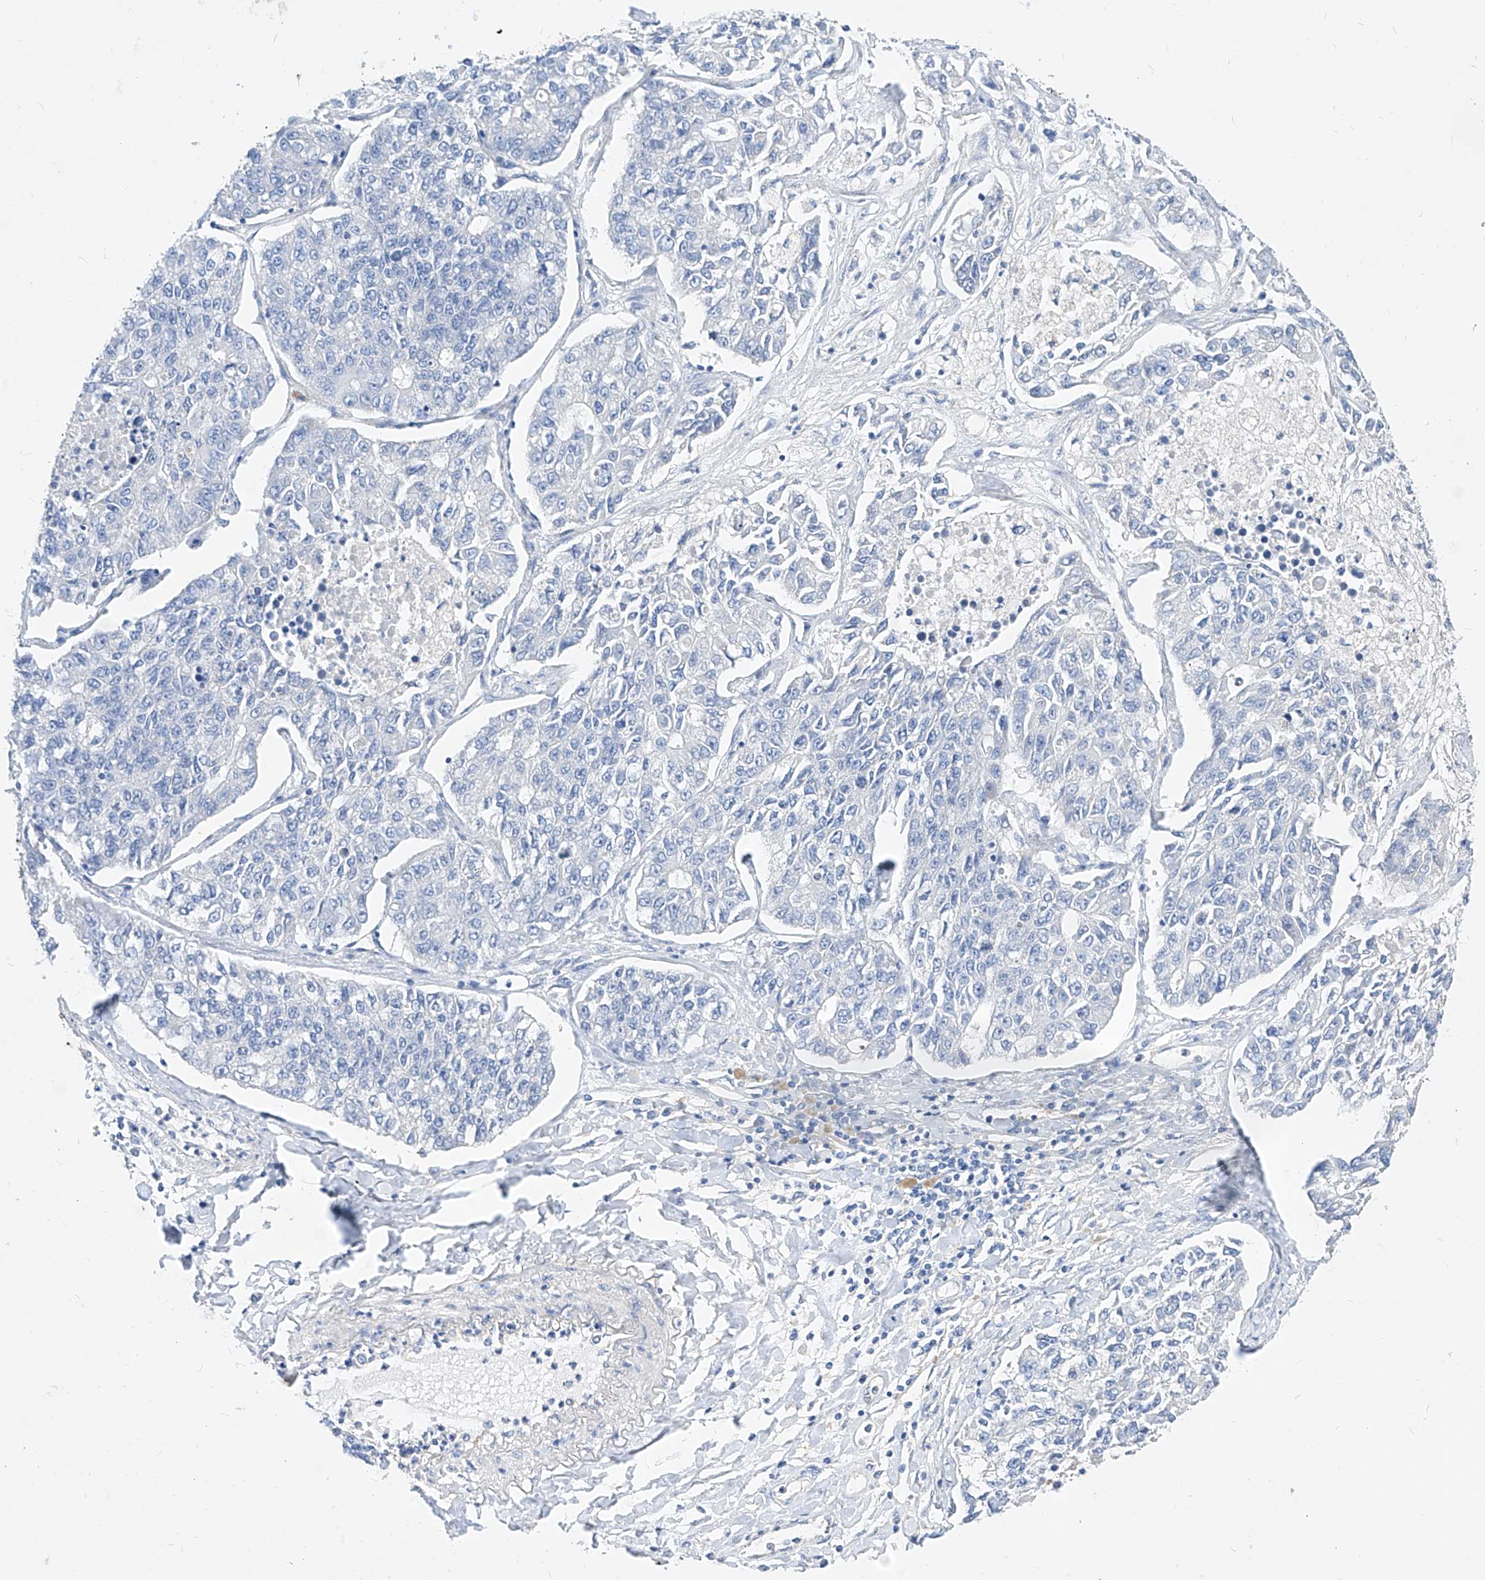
{"staining": {"intensity": "negative", "quantity": "none", "location": "none"}, "tissue": "lung cancer", "cell_type": "Tumor cells", "image_type": "cancer", "snomed": [{"axis": "morphology", "description": "Adenocarcinoma, NOS"}, {"axis": "topography", "description": "Lung"}], "caption": "Immunohistochemistry (IHC) image of lung cancer (adenocarcinoma) stained for a protein (brown), which reveals no staining in tumor cells. (DAB (3,3'-diaminobenzidine) IHC with hematoxylin counter stain).", "gene": "SCGB2A1", "patient": {"sex": "male", "age": 49}}